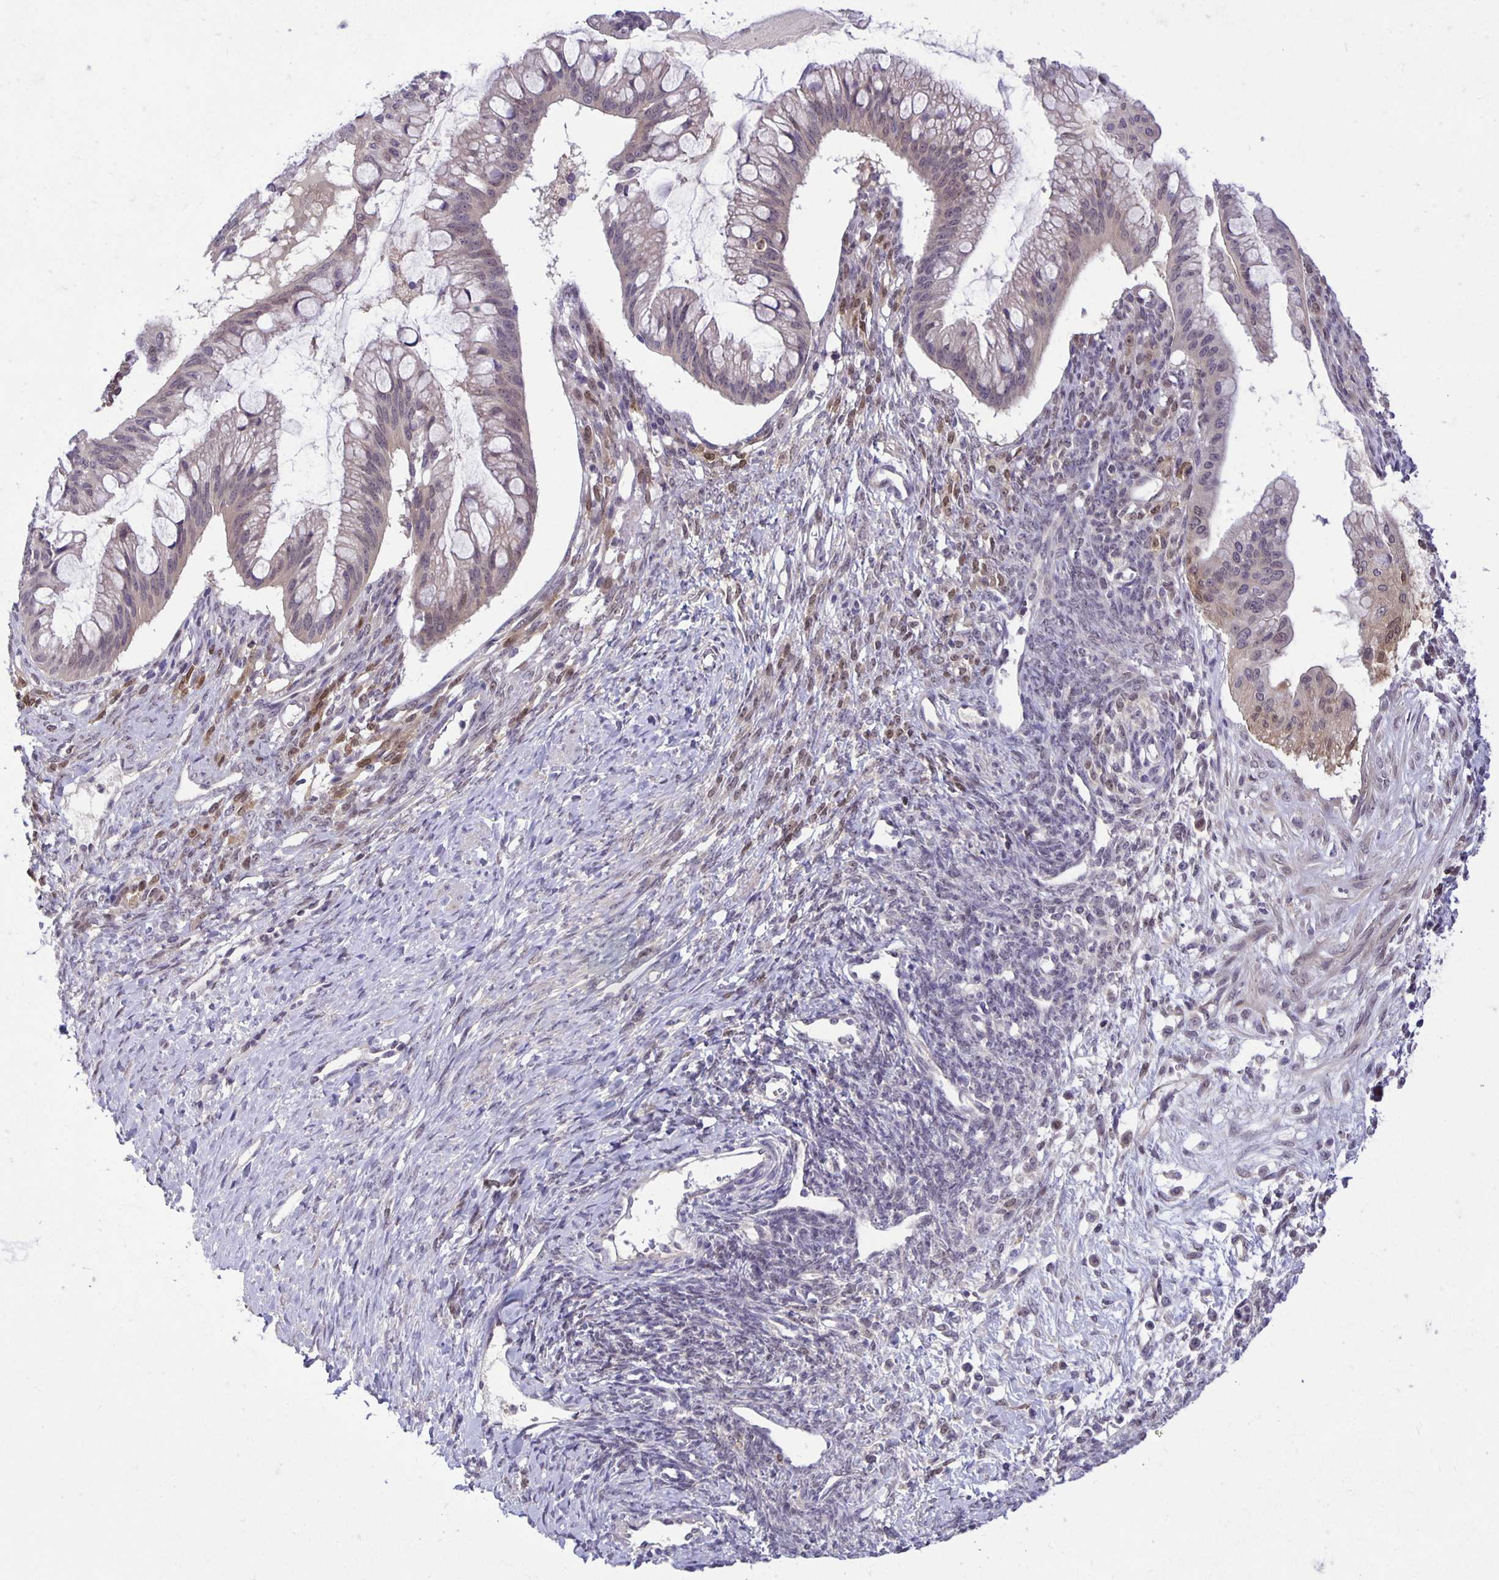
{"staining": {"intensity": "weak", "quantity": "25%-75%", "location": "cytoplasmic/membranous"}, "tissue": "ovarian cancer", "cell_type": "Tumor cells", "image_type": "cancer", "snomed": [{"axis": "morphology", "description": "Cystadenocarcinoma, mucinous, NOS"}, {"axis": "topography", "description": "Ovary"}], "caption": "A brown stain highlights weak cytoplasmic/membranous positivity of a protein in ovarian mucinous cystadenocarcinoma tumor cells.", "gene": "TAX1BP3", "patient": {"sex": "female", "age": 73}}